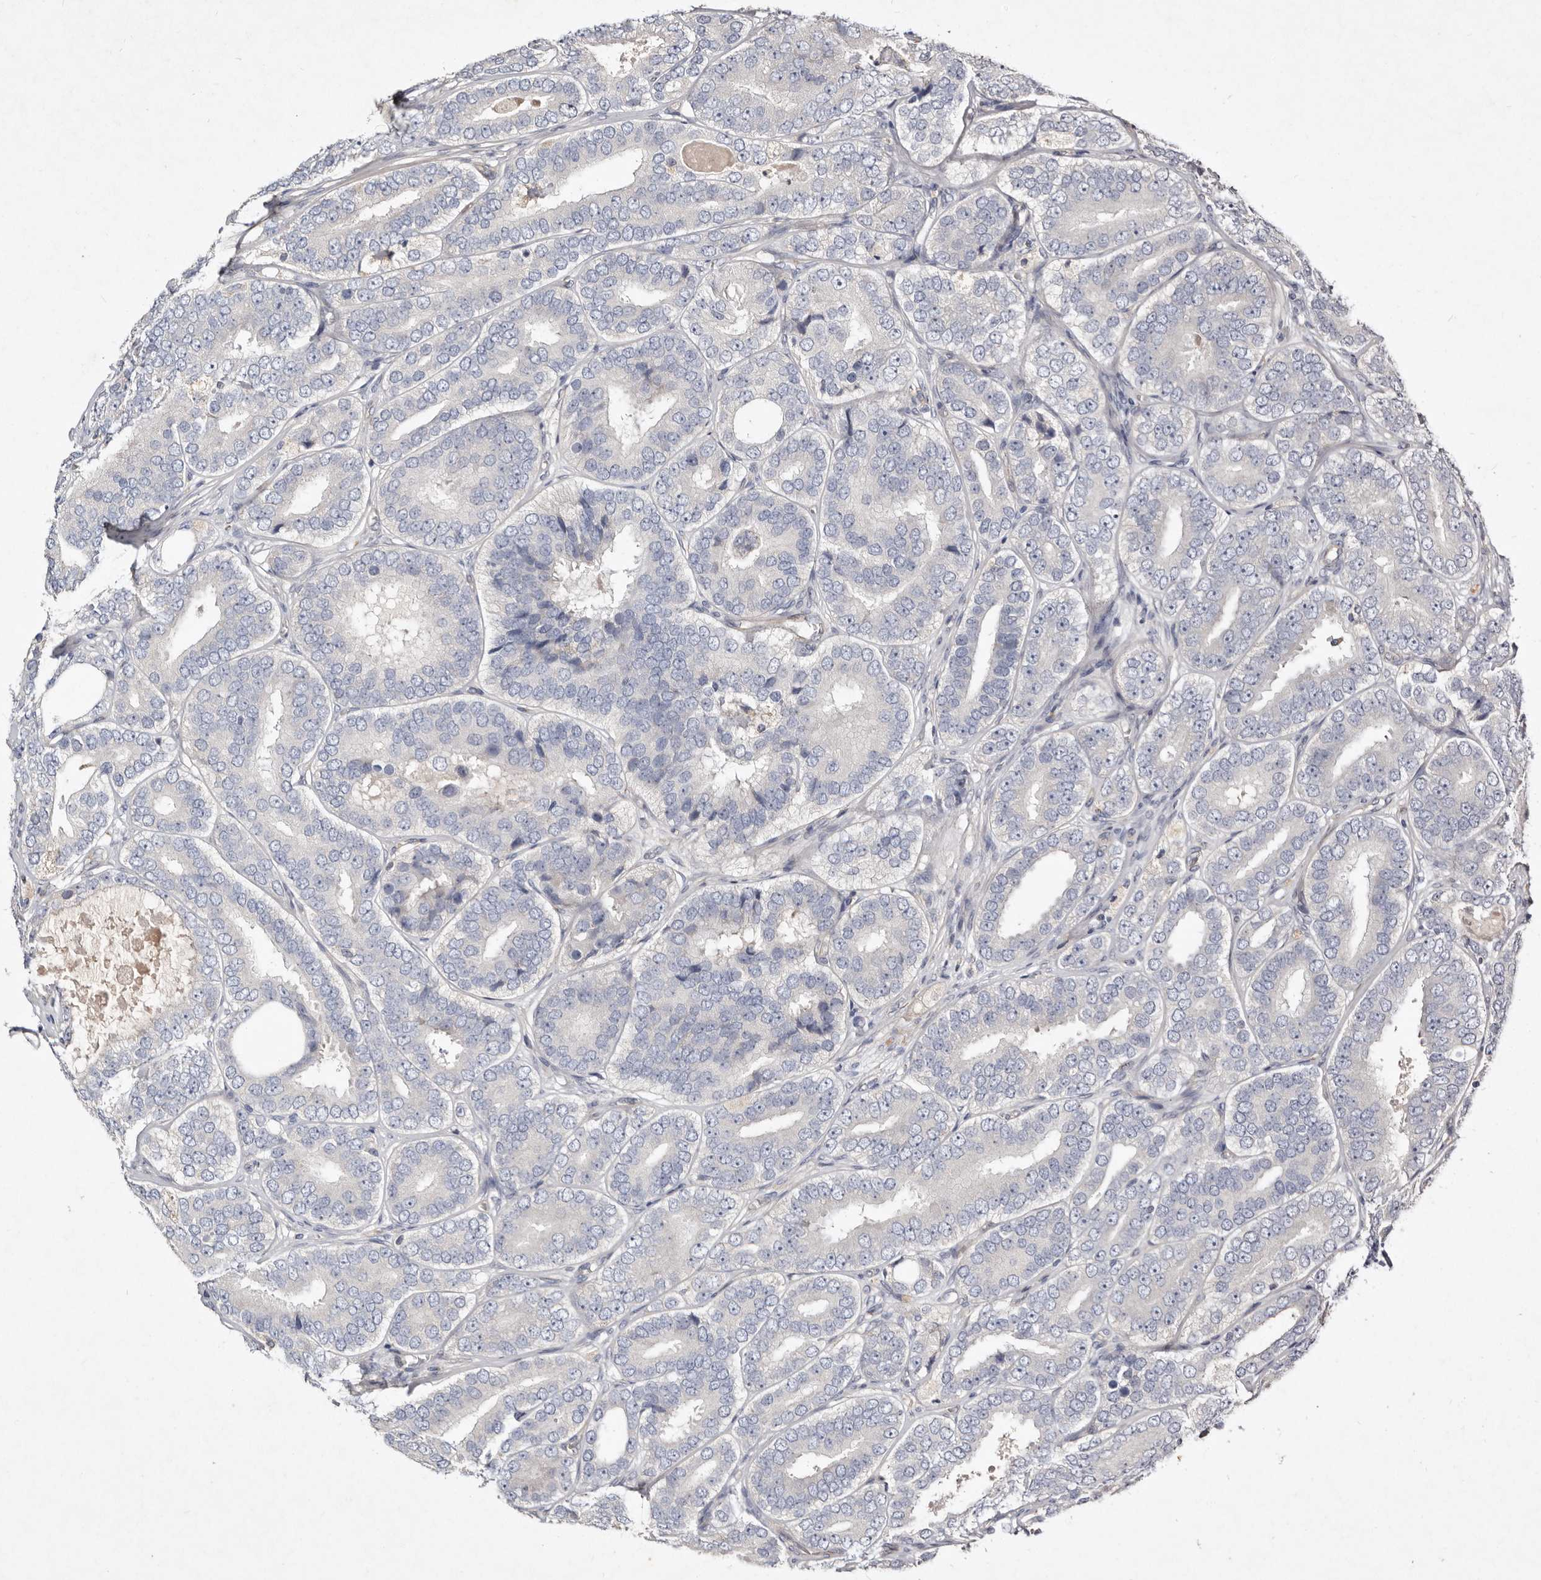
{"staining": {"intensity": "negative", "quantity": "none", "location": "none"}, "tissue": "prostate cancer", "cell_type": "Tumor cells", "image_type": "cancer", "snomed": [{"axis": "morphology", "description": "Adenocarcinoma, High grade"}, {"axis": "topography", "description": "Prostate"}], "caption": "Protein analysis of prostate cancer (adenocarcinoma (high-grade)) displays no significant staining in tumor cells.", "gene": "SLC25A20", "patient": {"sex": "male", "age": 56}}